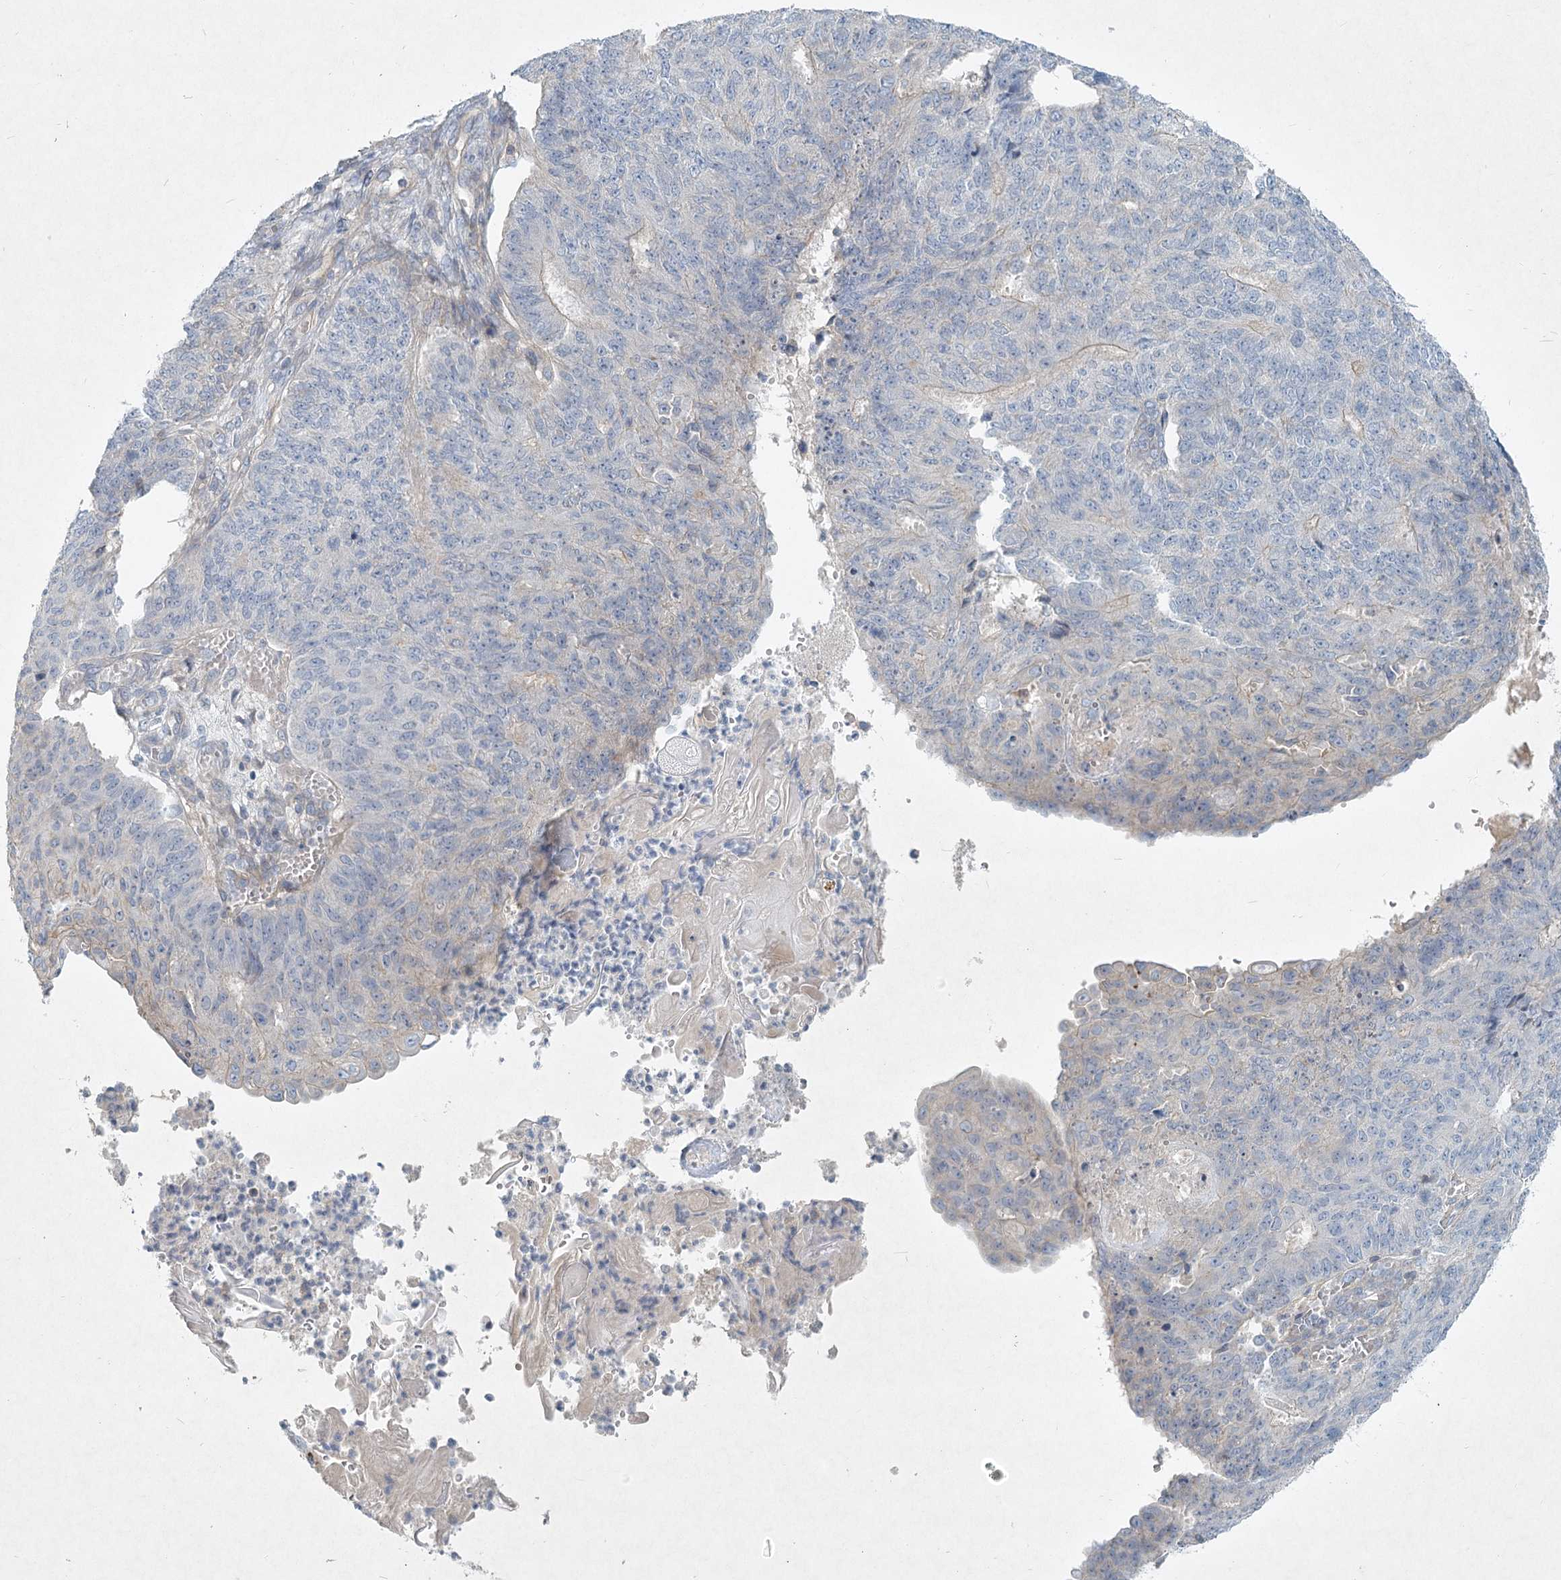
{"staining": {"intensity": "weak", "quantity": "<25%", "location": "cytoplasmic/membranous"}, "tissue": "endometrial cancer", "cell_type": "Tumor cells", "image_type": "cancer", "snomed": [{"axis": "morphology", "description": "Adenocarcinoma, NOS"}, {"axis": "topography", "description": "Endometrium"}], "caption": "The IHC micrograph has no significant expression in tumor cells of adenocarcinoma (endometrial) tissue.", "gene": "DNMBP", "patient": {"sex": "female", "age": 32}}